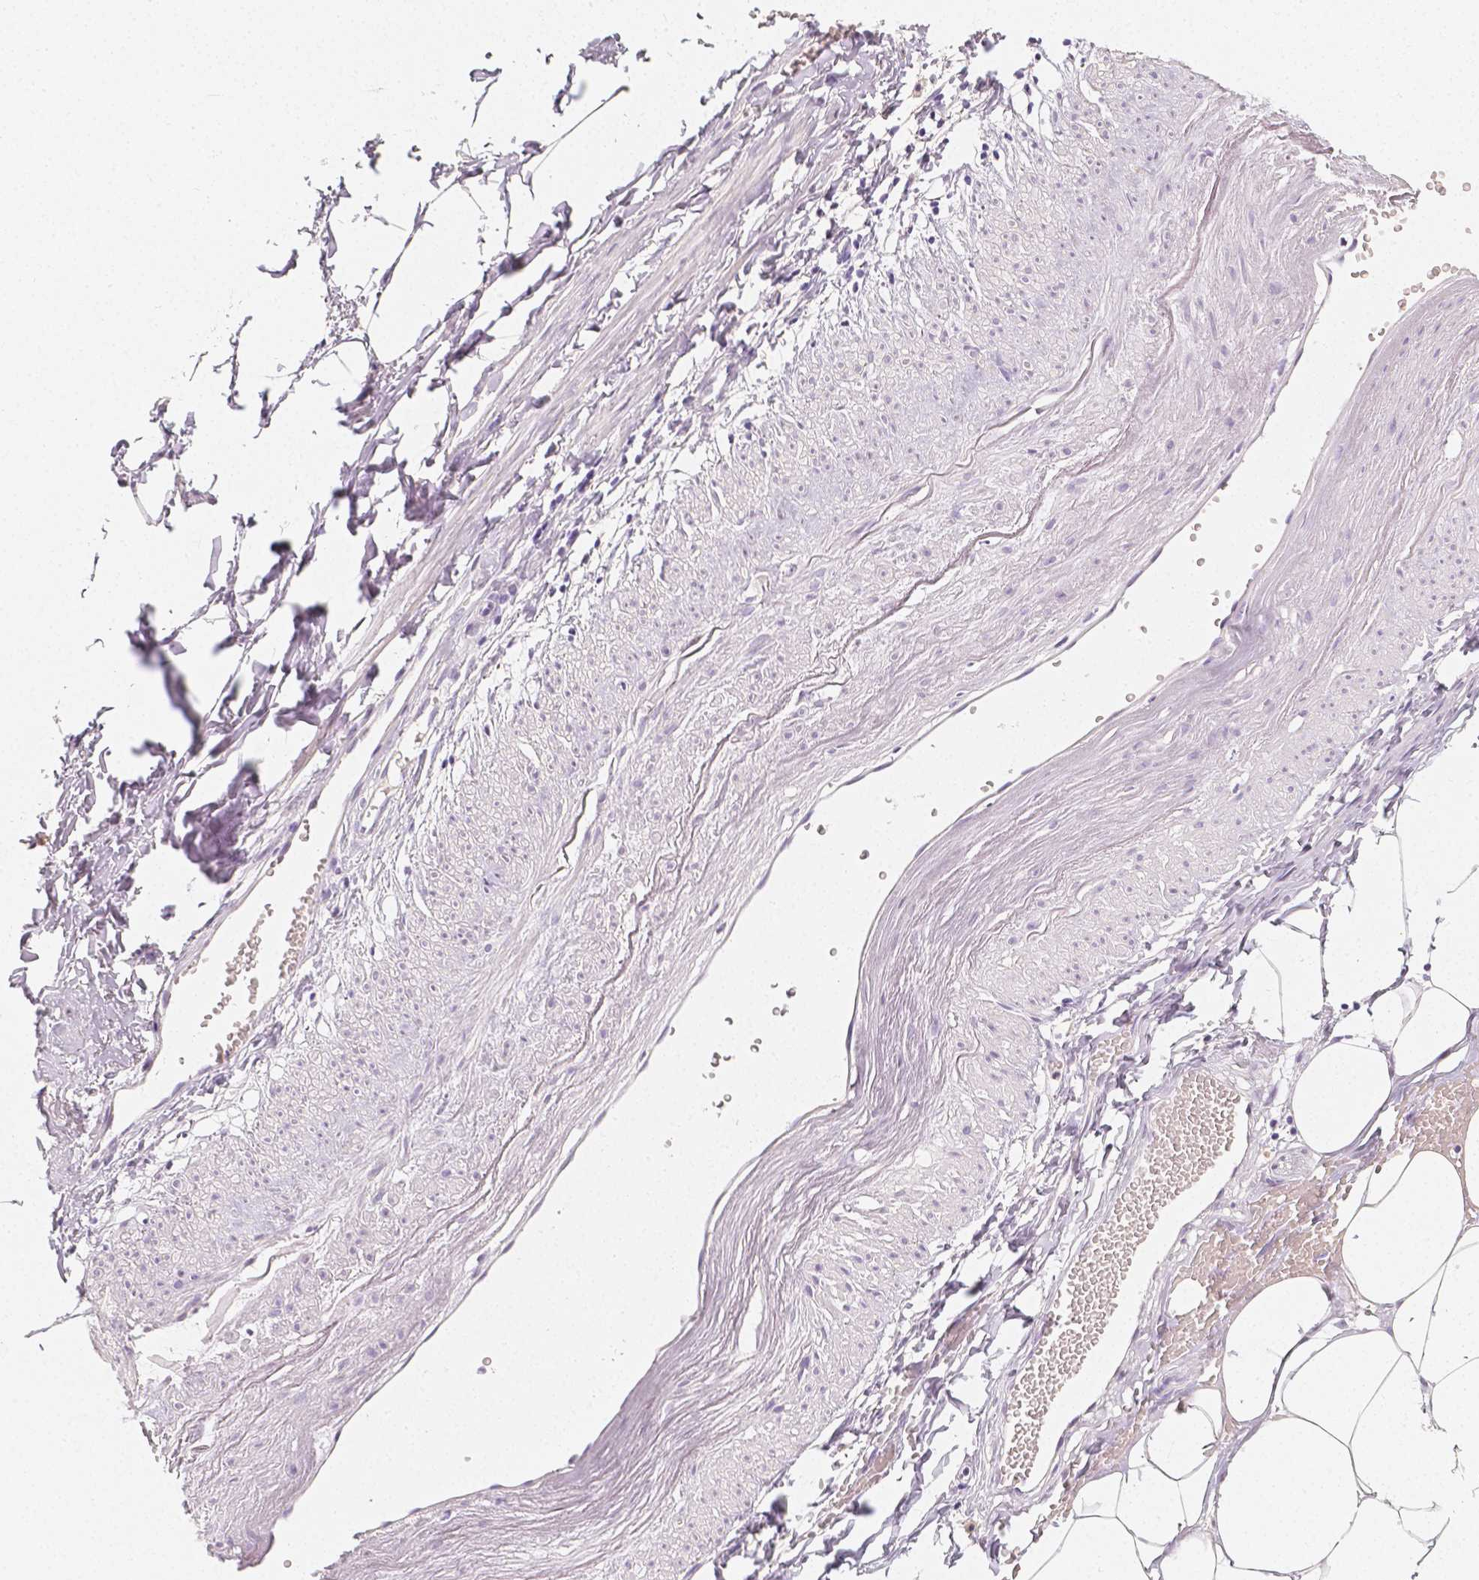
{"staining": {"intensity": "negative", "quantity": "none", "location": "none"}, "tissue": "adipose tissue", "cell_type": "Adipocytes", "image_type": "normal", "snomed": [{"axis": "morphology", "description": "Normal tissue, NOS"}, {"axis": "topography", "description": "Prostate"}, {"axis": "topography", "description": "Peripheral nerve tissue"}], "caption": "The IHC histopathology image has no significant staining in adipocytes of adipose tissue. (IHC, brightfield microscopy, high magnification).", "gene": "HNF1B", "patient": {"sex": "male", "age": 55}}